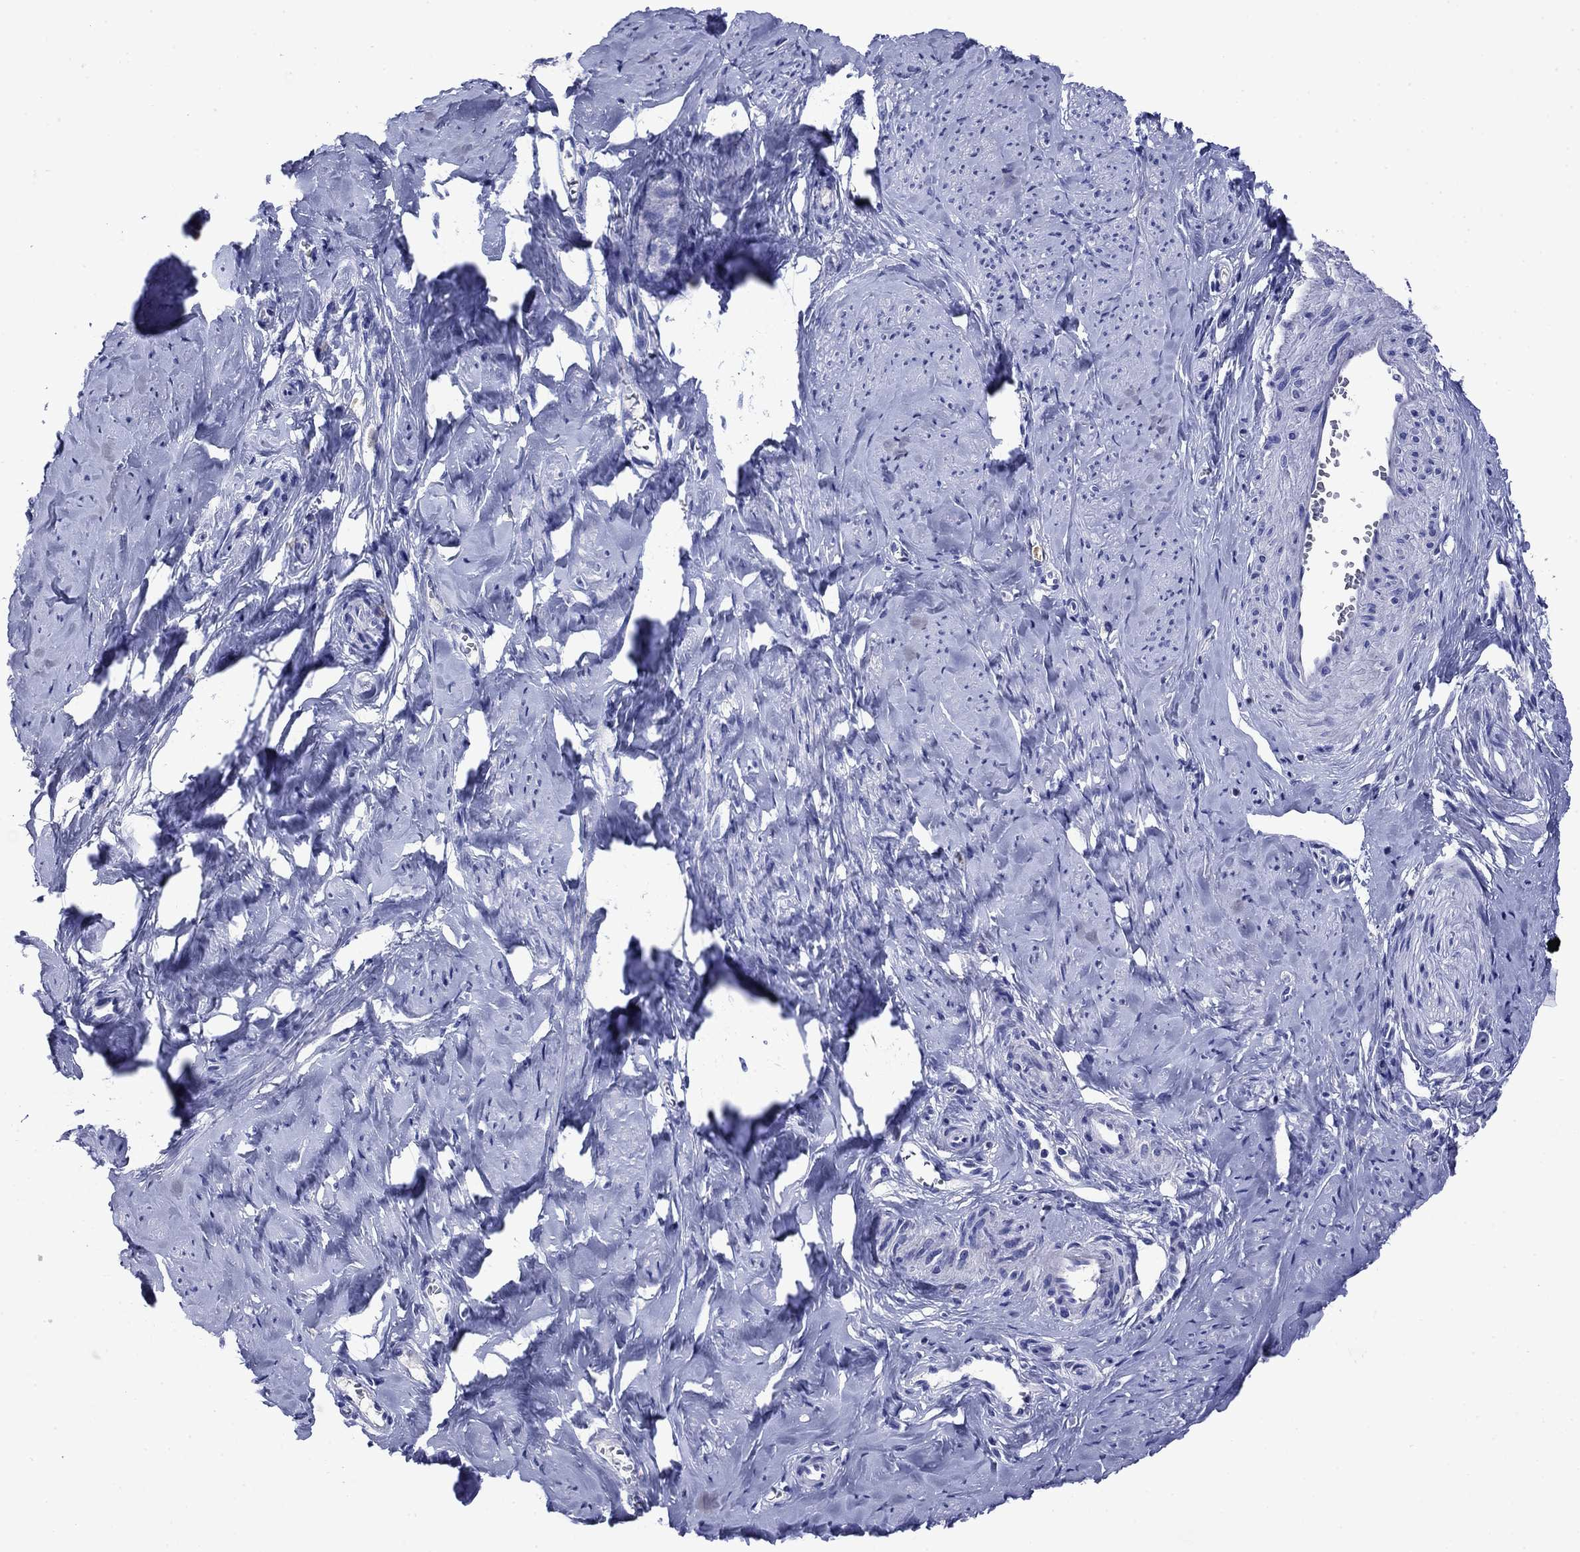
{"staining": {"intensity": "negative", "quantity": "none", "location": "none"}, "tissue": "smooth muscle", "cell_type": "Smooth muscle cells", "image_type": "normal", "snomed": [{"axis": "morphology", "description": "Normal tissue, NOS"}, {"axis": "topography", "description": "Smooth muscle"}], "caption": "Immunohistochemistry (IHC) photomicrograph of normal smooth muscle stained for a protein (brown), which shows no expression in smooth muscle cells. Brightfield microscopy of IHC stained with DAB (brown) and hematoxylin (blue), captured at high magnification.", "gene": "TFR2", "patient": {"sex": "female", "age": 48}}